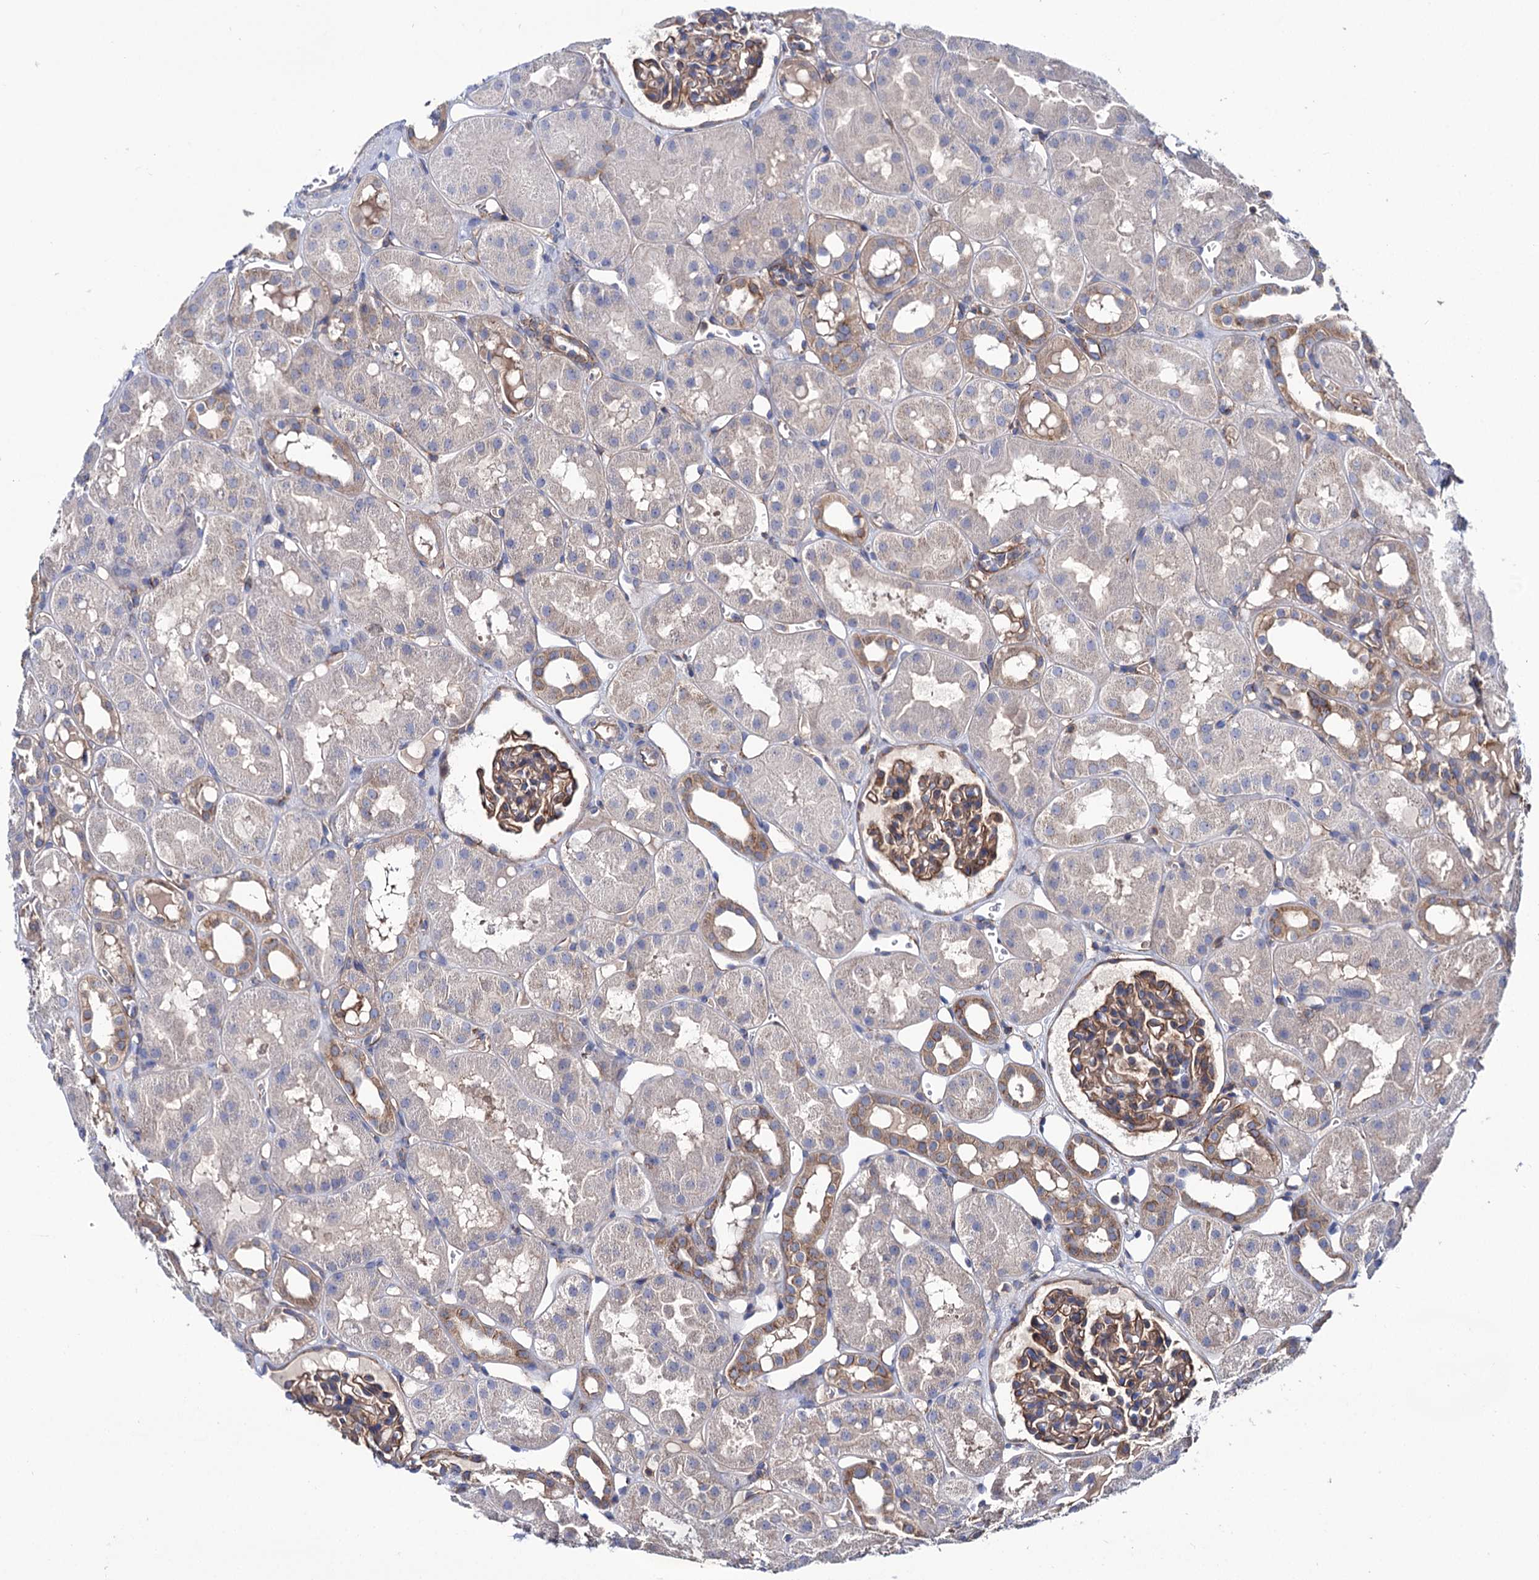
{"staining": {"intensity": "moderate", "quantity": ">75%", "location": "cytoplasmic/membranous"}, "tissue": "kidney", "cell_type": "Cells in glomeruli", "image_type": "normal", "snomed": [{"axis": "morphology", "description": "Normal tissue, NOS"}, {"axis": "topography", "description": "Kidney"}], "caption": "DAB (3,3'-diaminobenzidine) immunohistochemical staining of normal human kidney demonstrates moderate cytoplasmic/membranous protein positivity in approximately >75% of cells in glomeruli. Using DAB (3,3'-diaminobenzidine) (brown) and hematoxylin (blue) stains, captured at high magnification using brightfield microscopy.", "gene": "DEF6", "patient": {"sex": "male", "age": 16}}